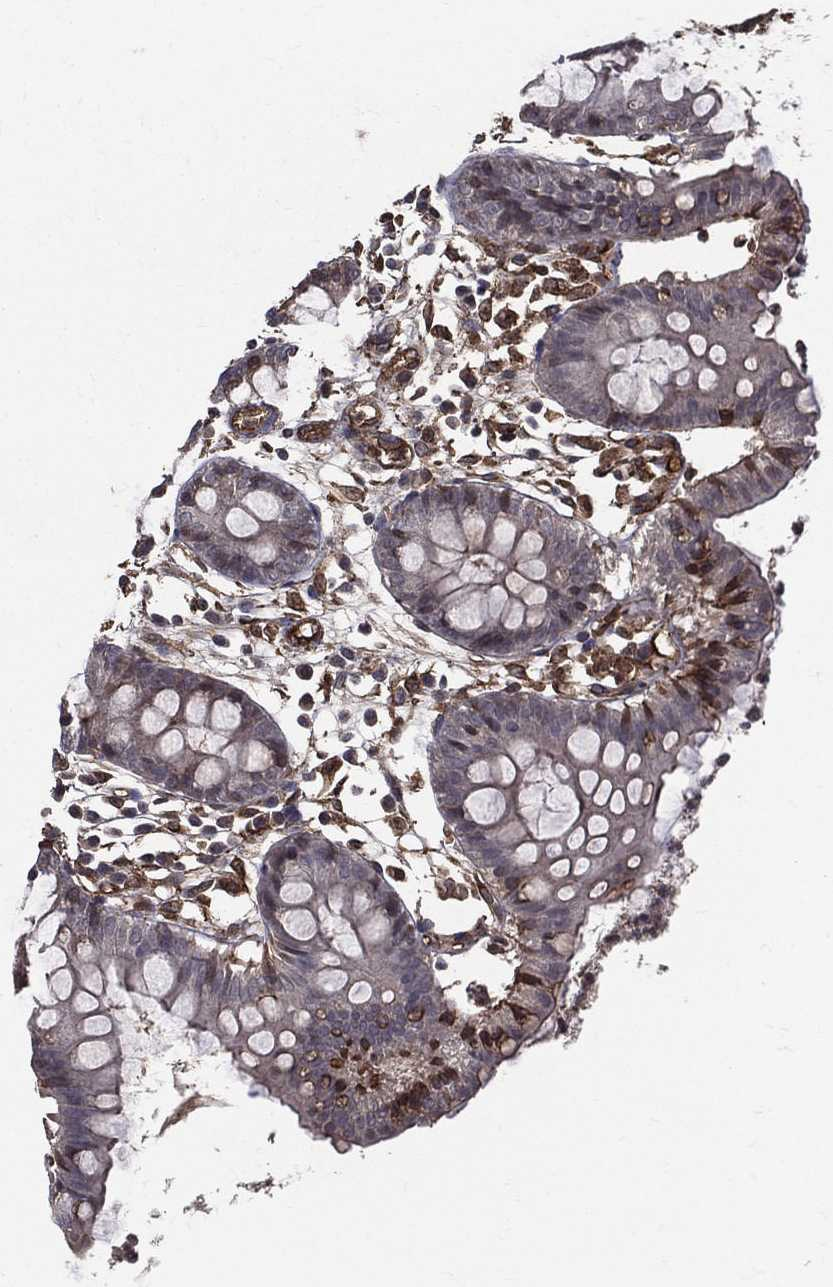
{"staining": {"intensity": "strong", "quantity": "25%-75%", "location": "cytoplasmic/membranous"}, "tissue": "colon", "cell_type": "Endothelial cells", "image_type": "normal", "snomed": [{"axis": "morphology", "description": "Normal tissue, NOS"}, {"axis": "topography", "description": "Colon"}], "caption": "About 25%-75% of endothelial cells in unremarkable colon reveal strong cytoplasmic/membranous protein positivity as visualized by brown immunohistochemical staining.", "gene": "DPYSL2", "patient": {"sex": "female", "age": 84}}